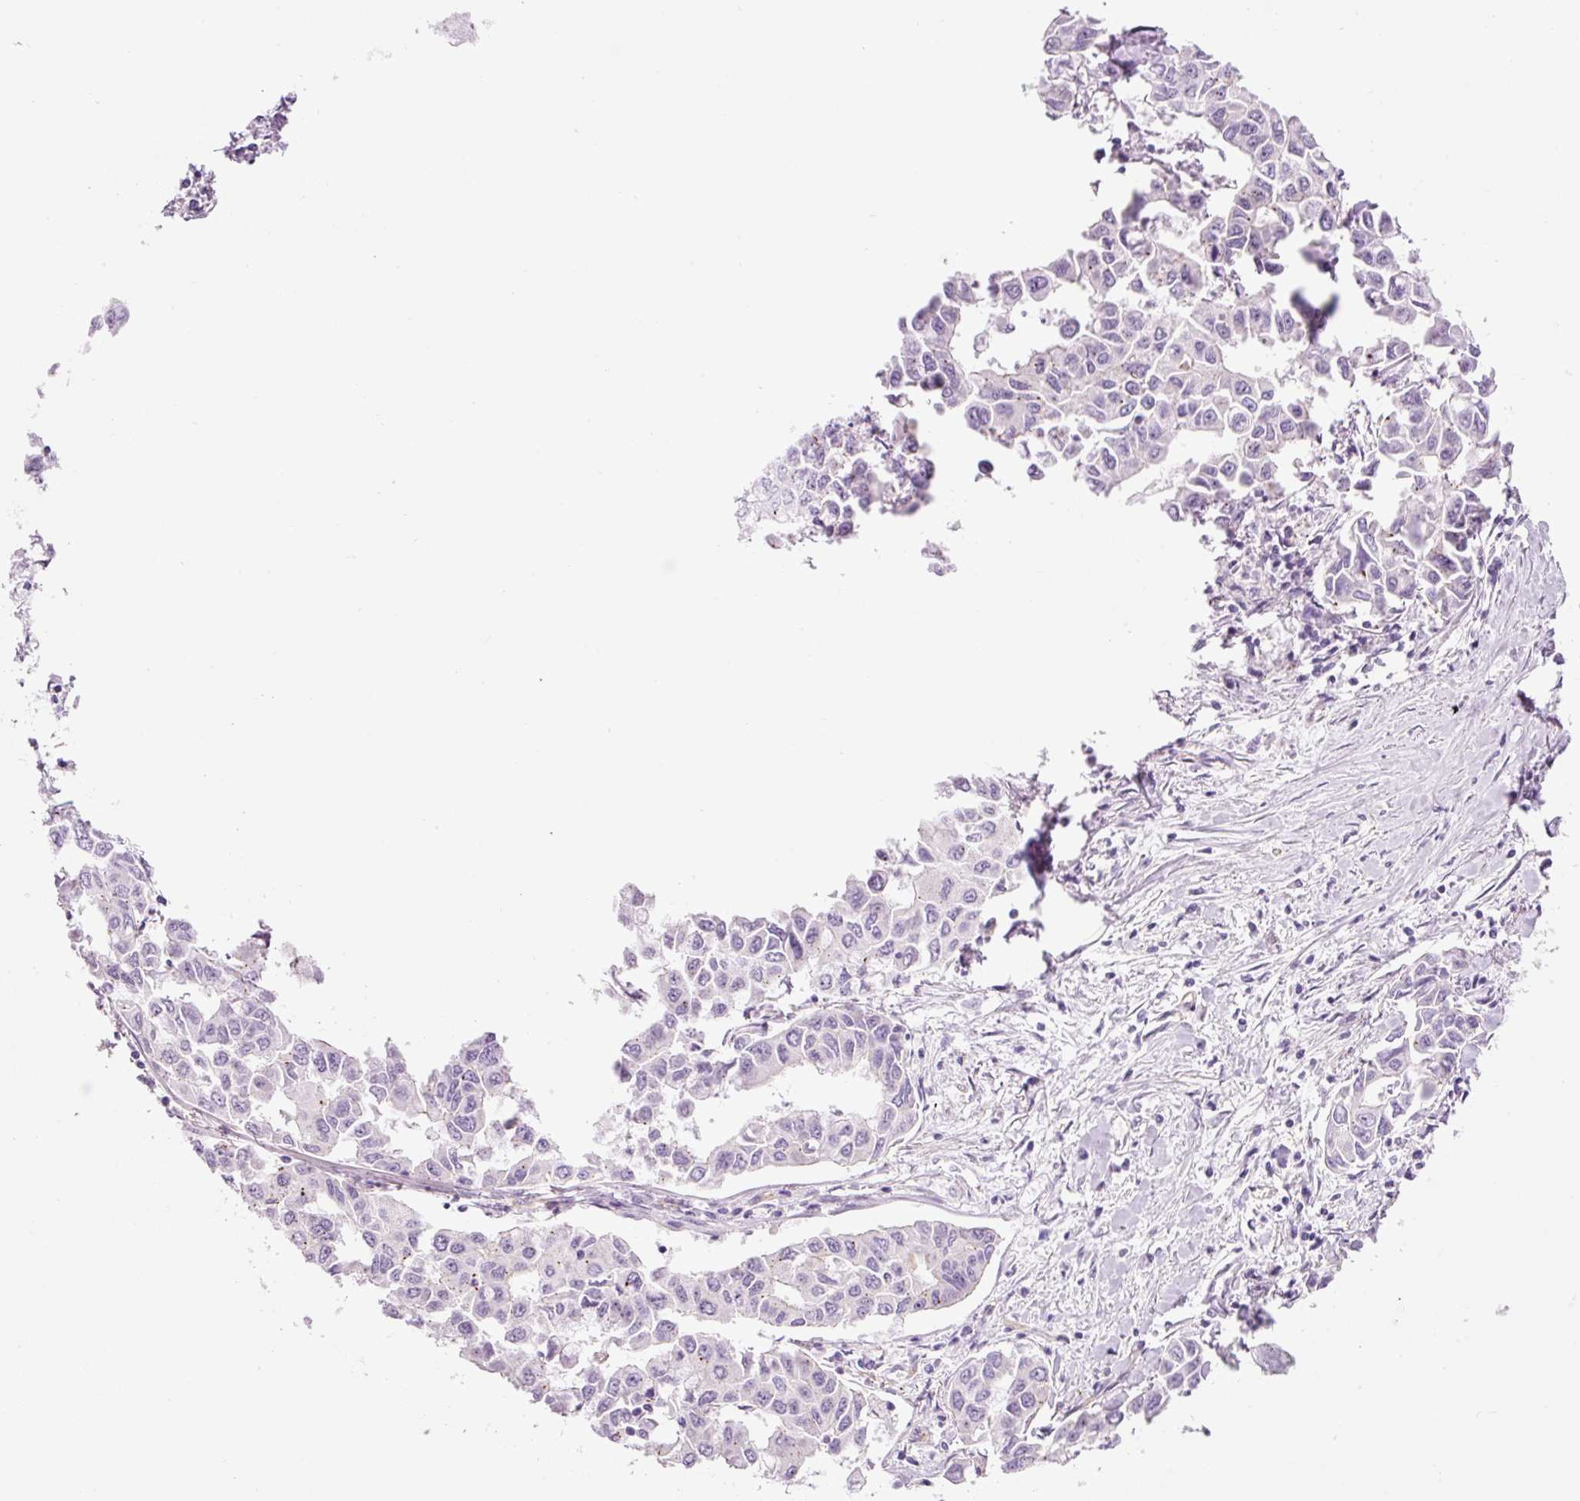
{"staining": {"intensity": "negative", "quantity": "none", "location": "none"}, "tissue": "lung cancer", "cell_type": "Tumor cells", "image_type": "cancer", "snomed": [{"axis": "morphology", "description": "Adenocarcinoma, NOS"}, {"axis": "topography", "description": "Lung"}], "caption": "Tumor cells show no significant protein staining in lung adenocarcinoma.", "gene": "HSPA4L", "patient": {"sex": "male", "age": 64}}